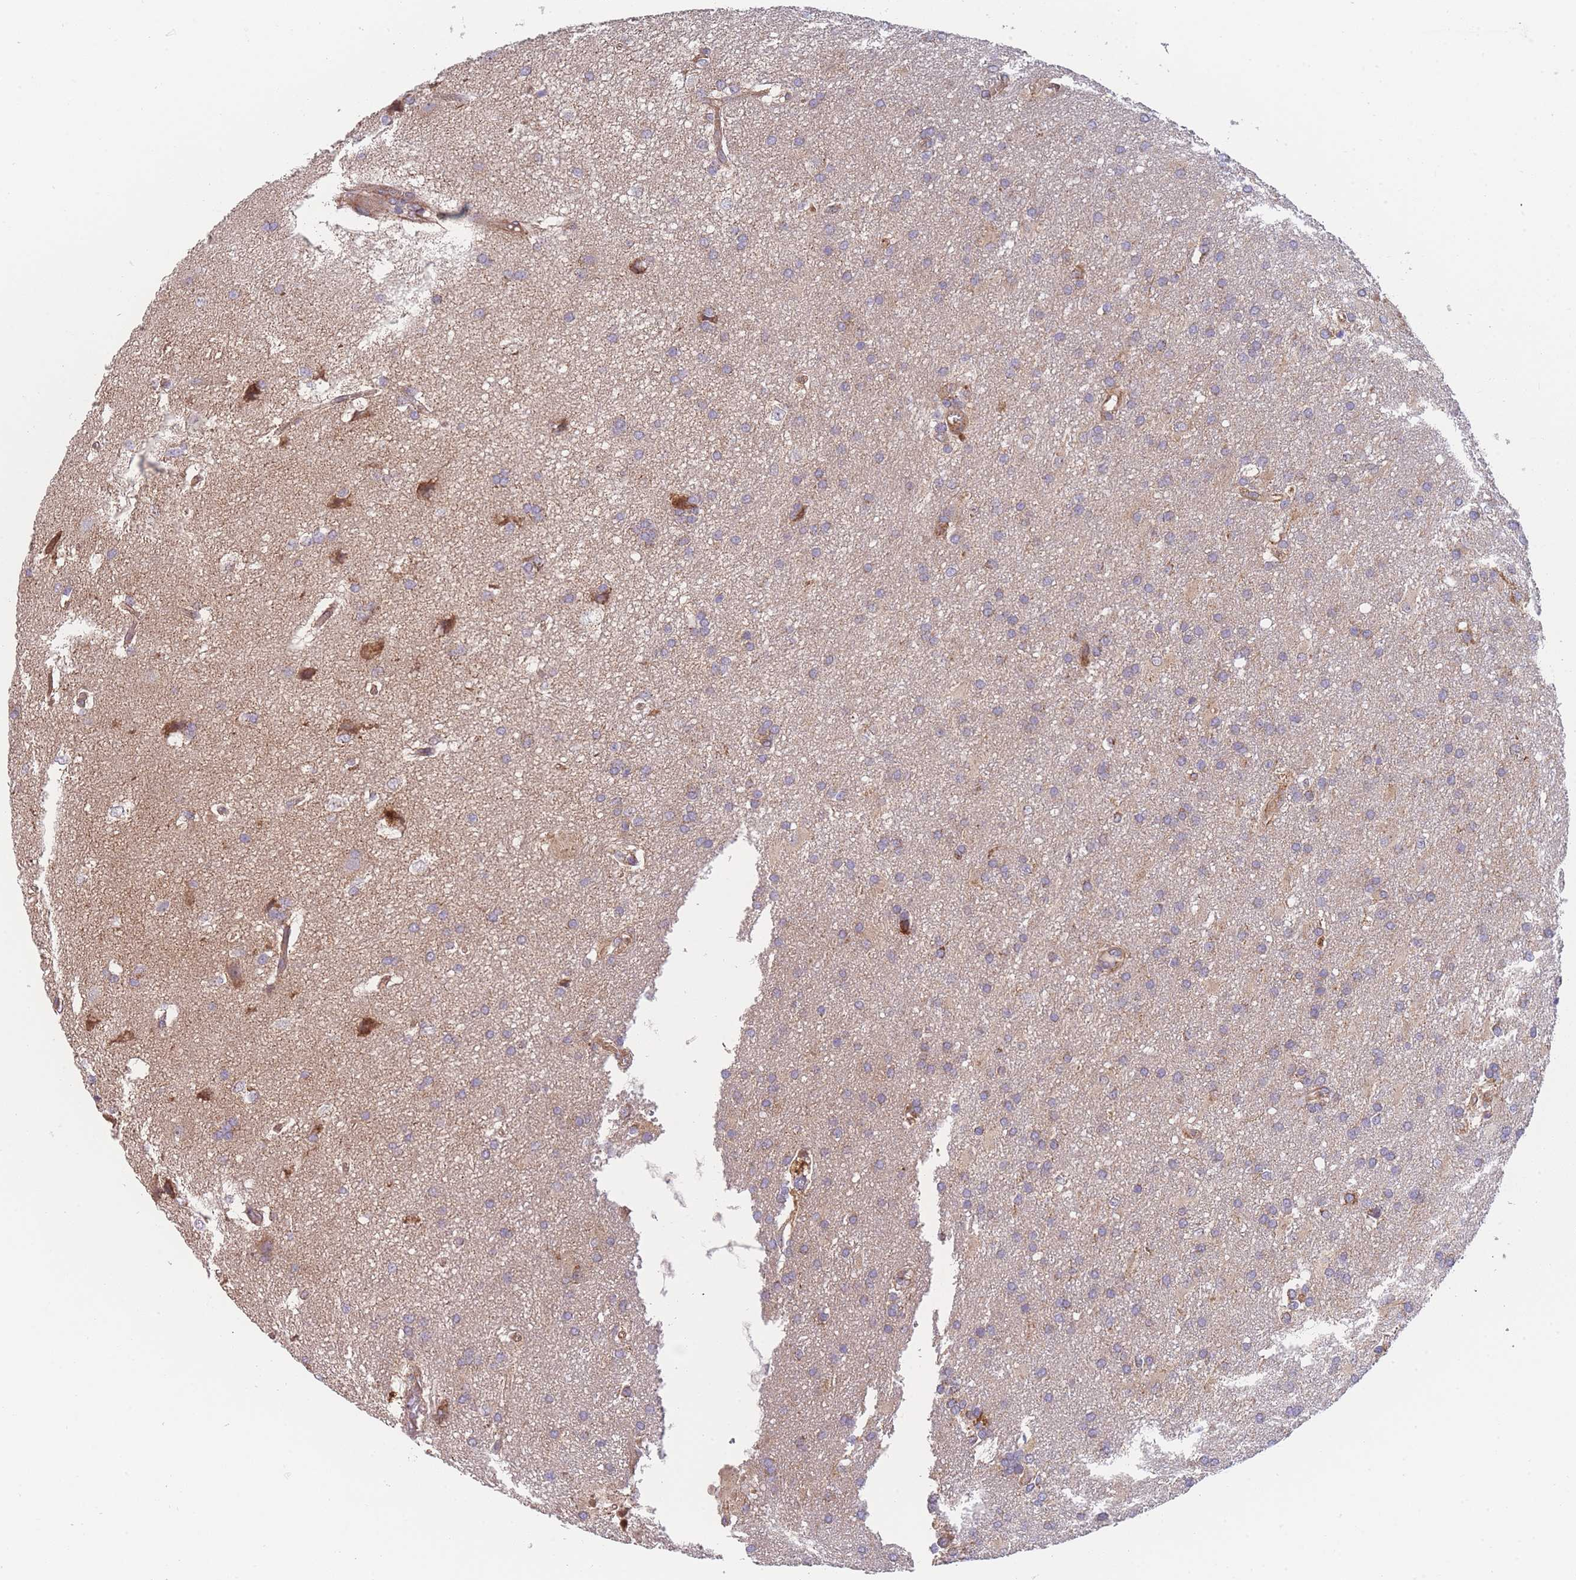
{"staining": {"intensity": "negative", "quantity": "none", "location": "none"}, "tissue": "glioma", "cell_type": "Tumor cells", "image_type": "cancer", "snomed": [{"axis": "morphology", "description": "Glioma, malignant, Low grade"}, {"axis": "topography", "description": "Brain"}], "caption": "A histopathology image of human malignant low-grade glioma is negative for staining in tumor cells.", "gene": "MTRES1", "patient": {"sex": "male", "age": 66}}